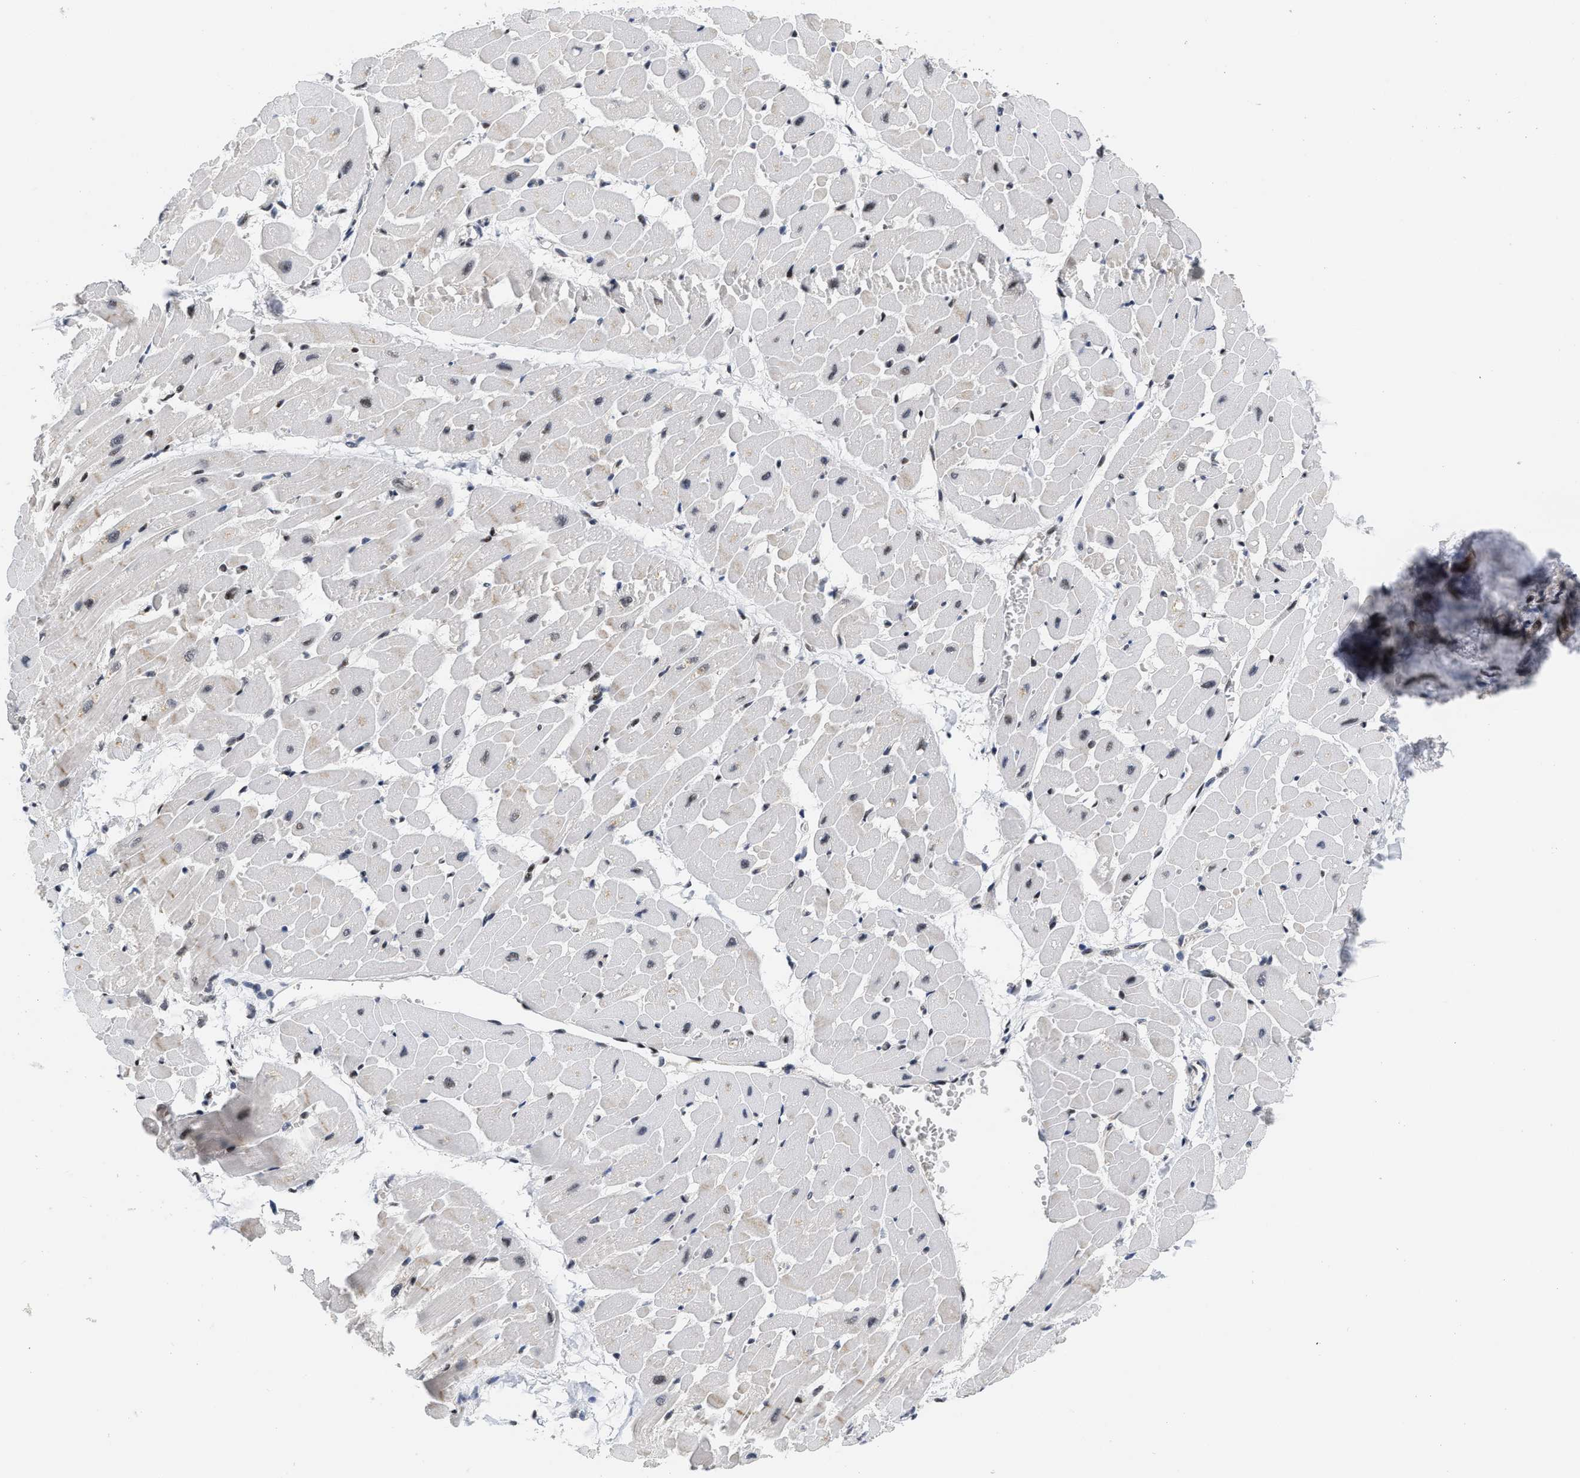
{"staining": {"intensity": "weak", "quantity": "<25%", "location": "nuclear"}, "tissue": "heart muscle", "cell_type": "Cardiomyocytes", "image_type": "normal", "snomed": [{"axis": "morphology", "description": "Normal tissue, NOS"}, {"axis": "topography", "description": "Heart"}], "caption": "An IHC histopathology image of unremarkable heart muscle is shown. There is no staining in cardiomyocytes of heart muscle. (DAB (3,3'-diaminobenzidine) IHC, high magnification).", "gene": "HIF1A", "patient": {"sex": "male", "age": 45}}